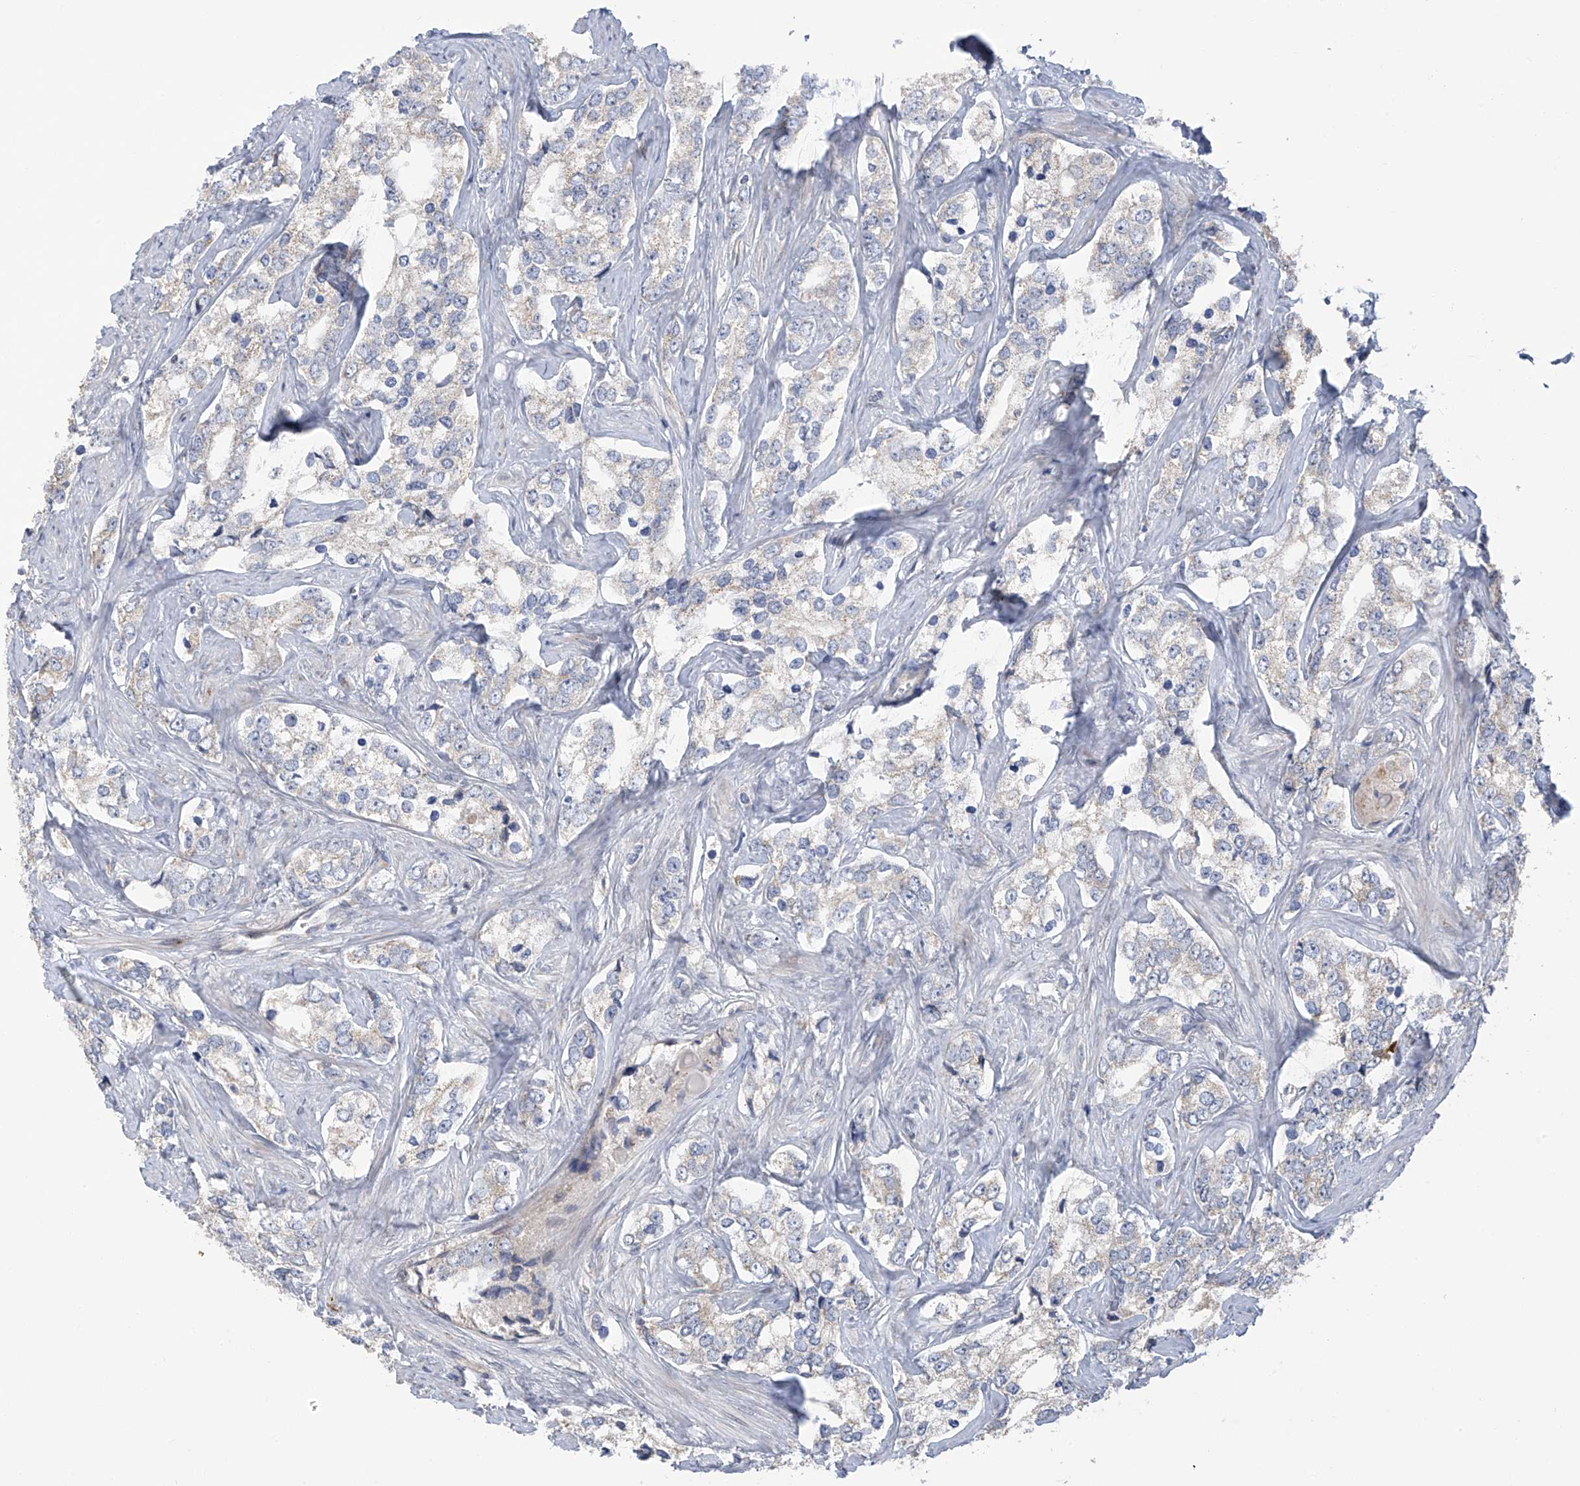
{"staining": {"intensity": "negative", "quantity": "none", "location": "none"}, "tissue": "prostate cancer", "cell_type": "Tumor cells", "image_type": "cancer", "snomed": [{"axis": "morphology", "description": "Adenocarcinoma, High grade"}, {"axis": "topography", "description": "Prostate"}], "caption": "IHC photomicrograph of neoplastic tissue: human prostate cancer stained with DAB demonstrates no significant protein staining in tumor cells.", "gene": "SLCO4A1", "patient": {"sex": "male", "age": 66}}